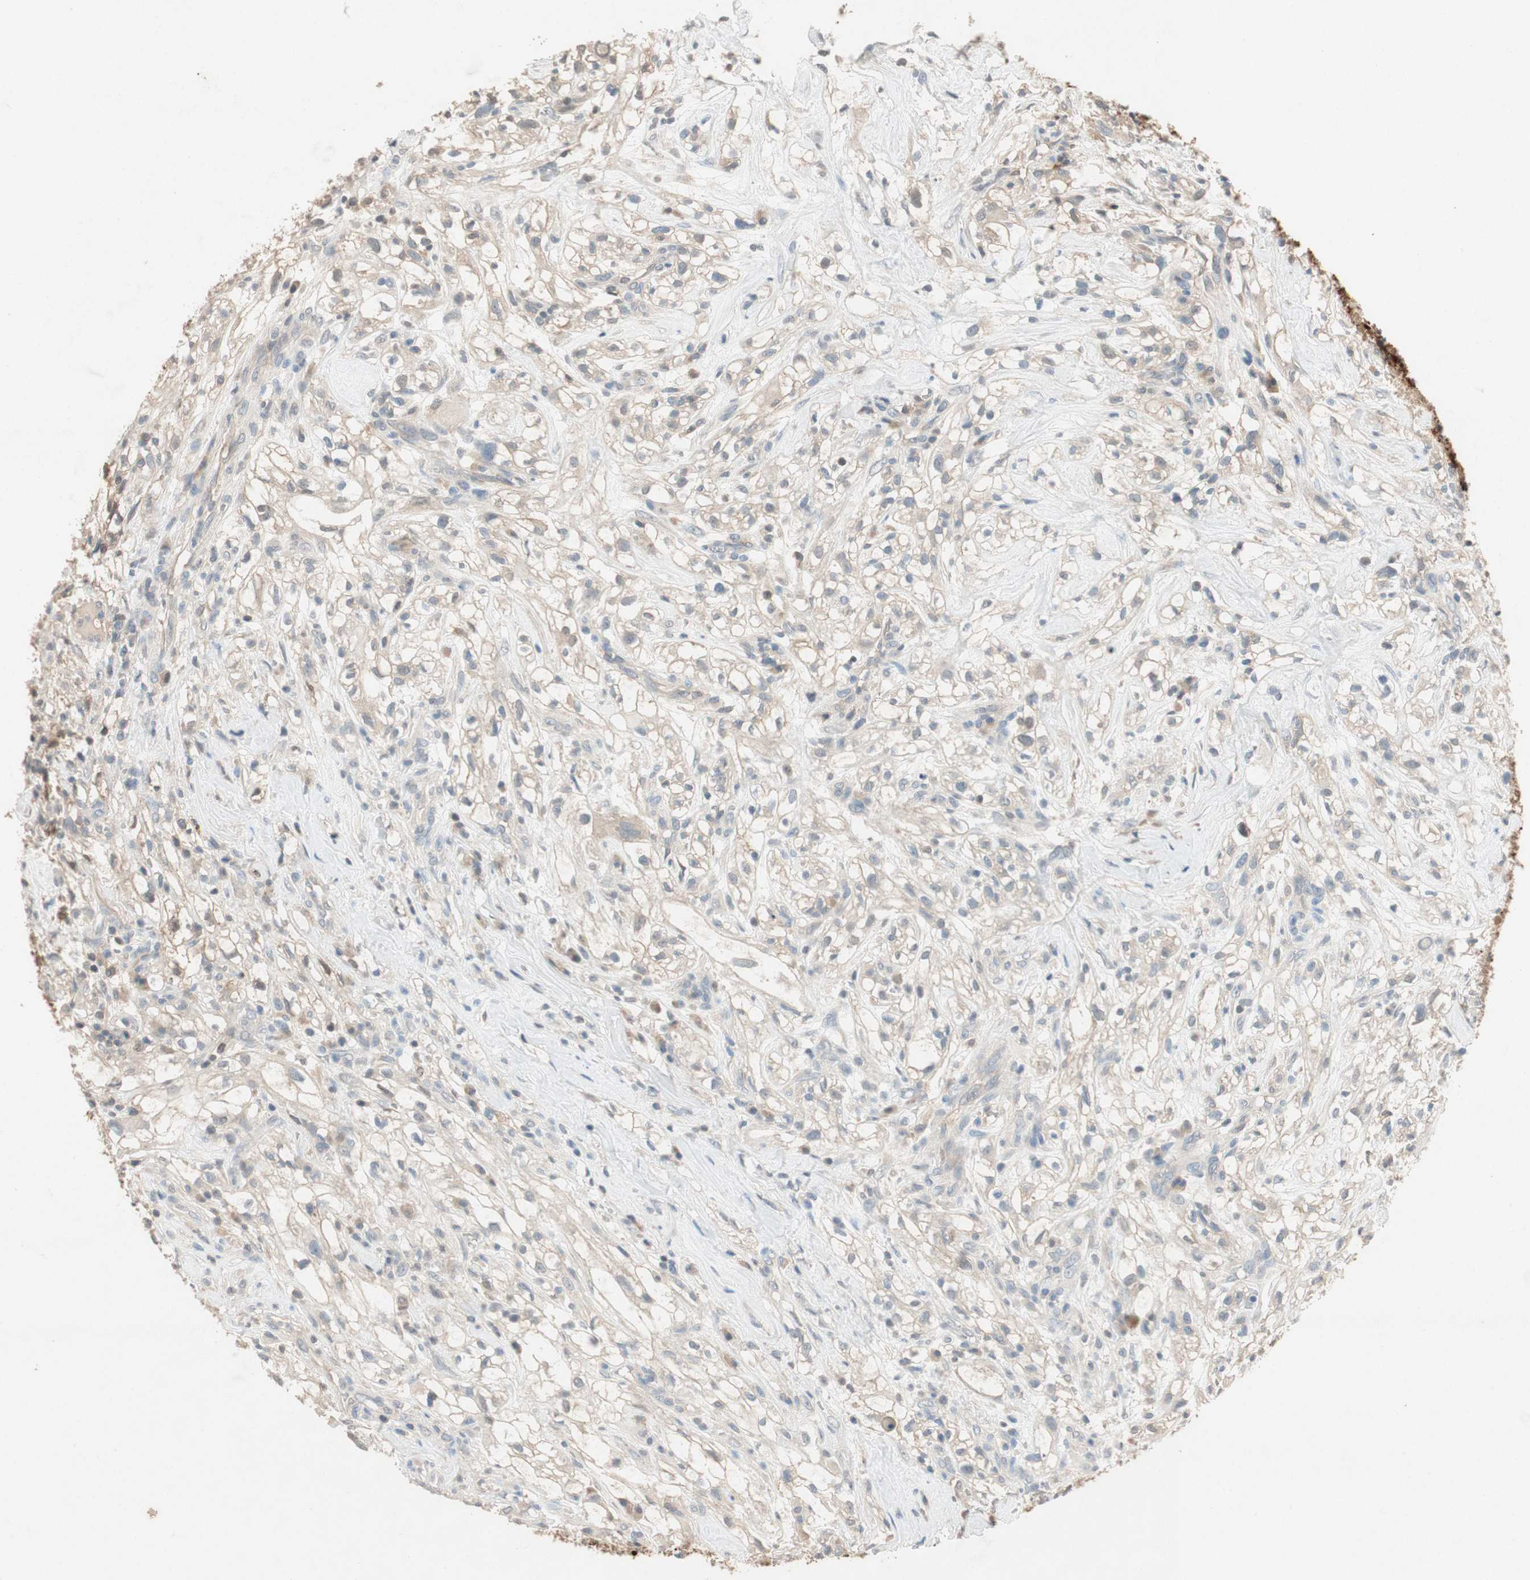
{"staining": {"intensity": "weak", "quantity": "25%-75%", "location": "cytoplasmic/membranous"}, "tissue": "renal cancer", "cell_type": "Tumor cells", "image_type": "cancer", "snomed": [{"axis": "morphology", "description": "Adenocarcinoma, NOS"}, {"axis": "topography", "description": "Kidney"}], "caption": "This is a histology image of immunohistochemistry (IHC) staining of adenocarcinoma (renal), which shows weak positivity in the cytoplasmic/membranous of tumor cells.", "gene": "SERPINB5", "patient": {"sex": "female", "age": 60}}